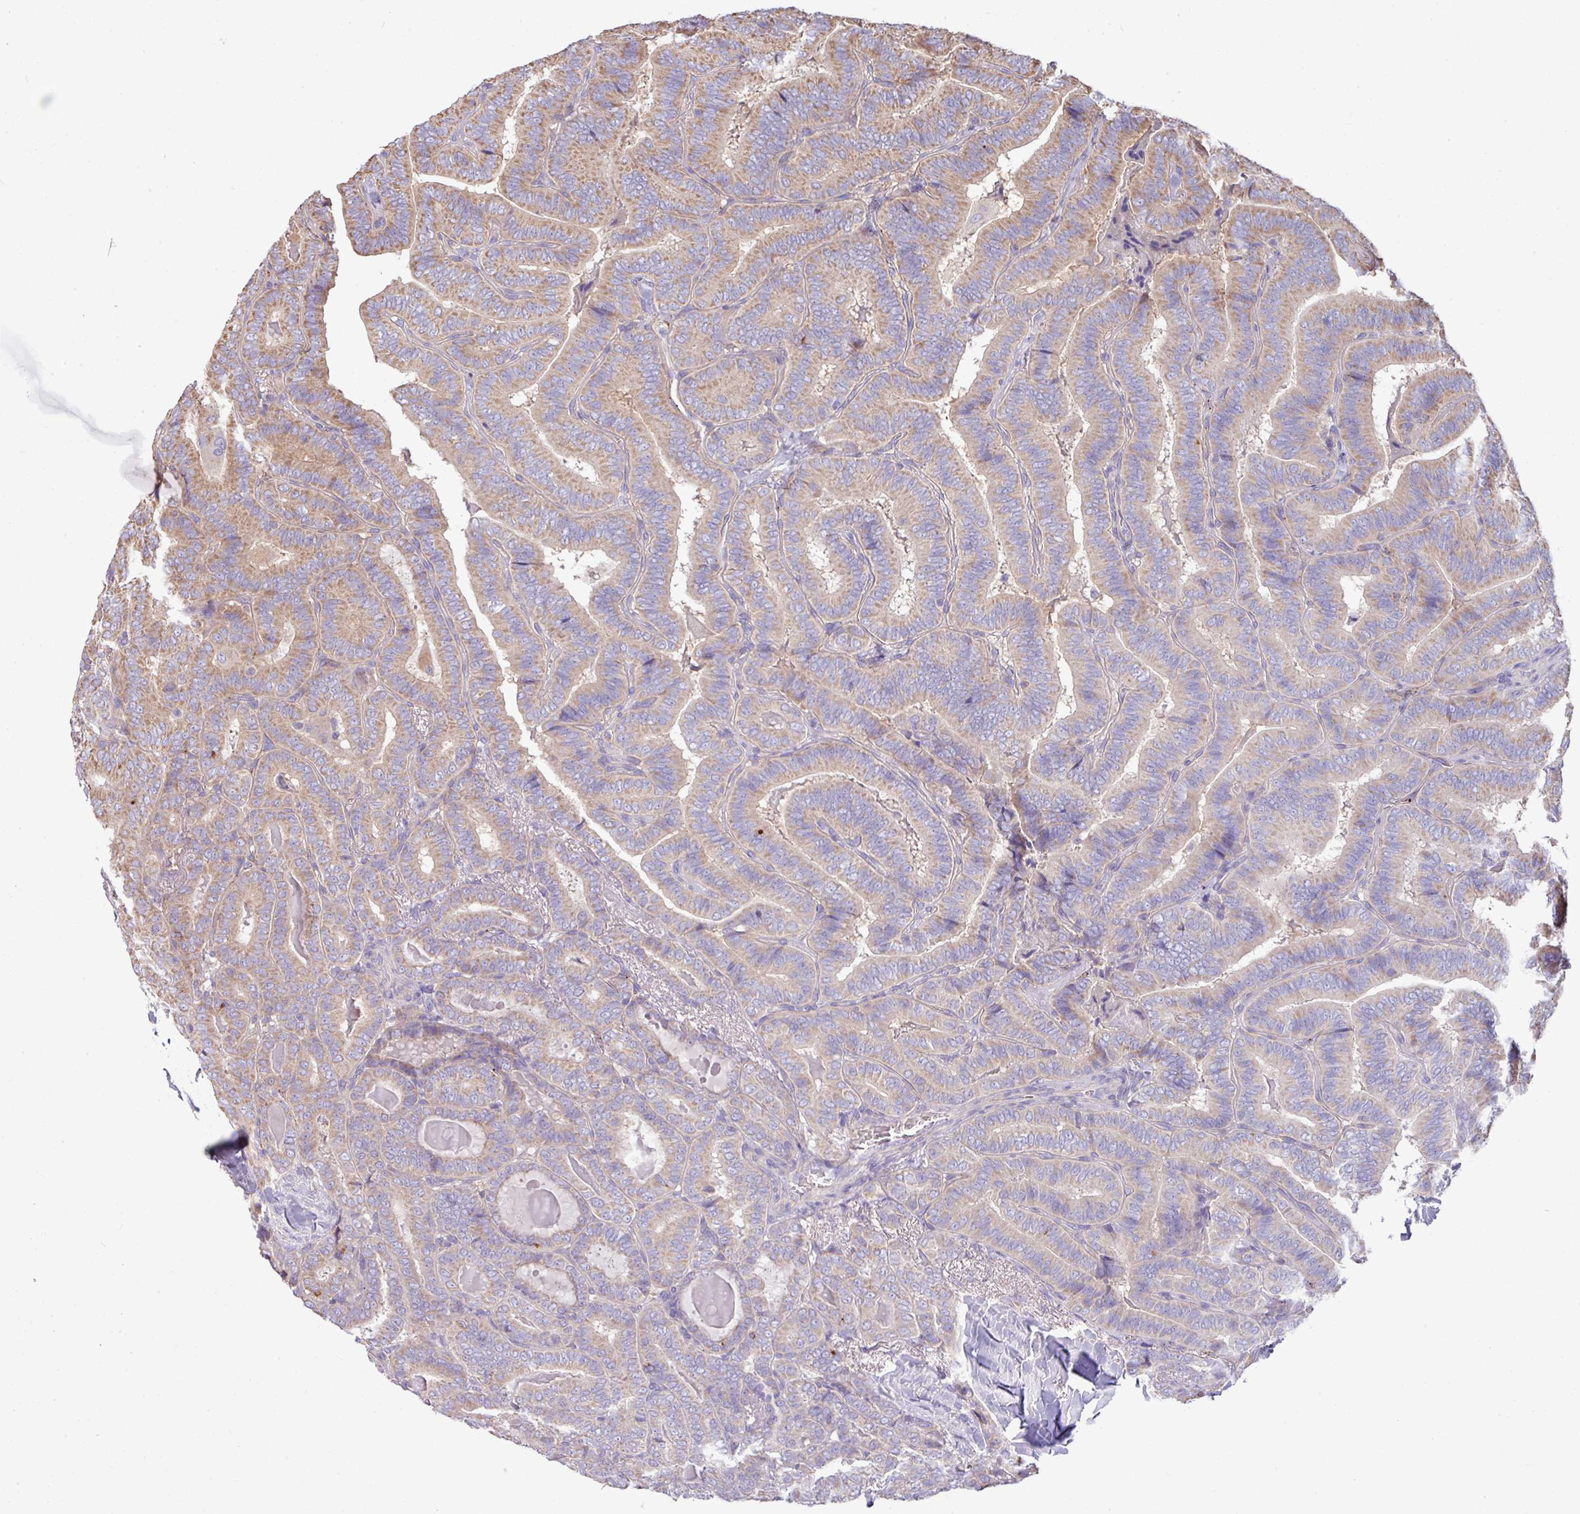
{"staining": {"intensity": "moderate", "quantity": "25%-75%", "location": "cytoplasmic/membranous"}, "tissue": "thyroid cancer", "cell_type": "Tumor cells", "image_type": "cancer", "snomed": [{"axis": "morphology", "description": "Papillary adenocarcinoma, NOS"}, {"axis": "topography", "description": "Thyroid gland"}], "caption": "Tumor cells exhibit moderate cytoplasmic/membranous positivity in about 25%-75% of cells in papillary adenocarcinoma (thyroid).", "gene": "PPM1J", "patient": {"sex": "male", "age": 61}}